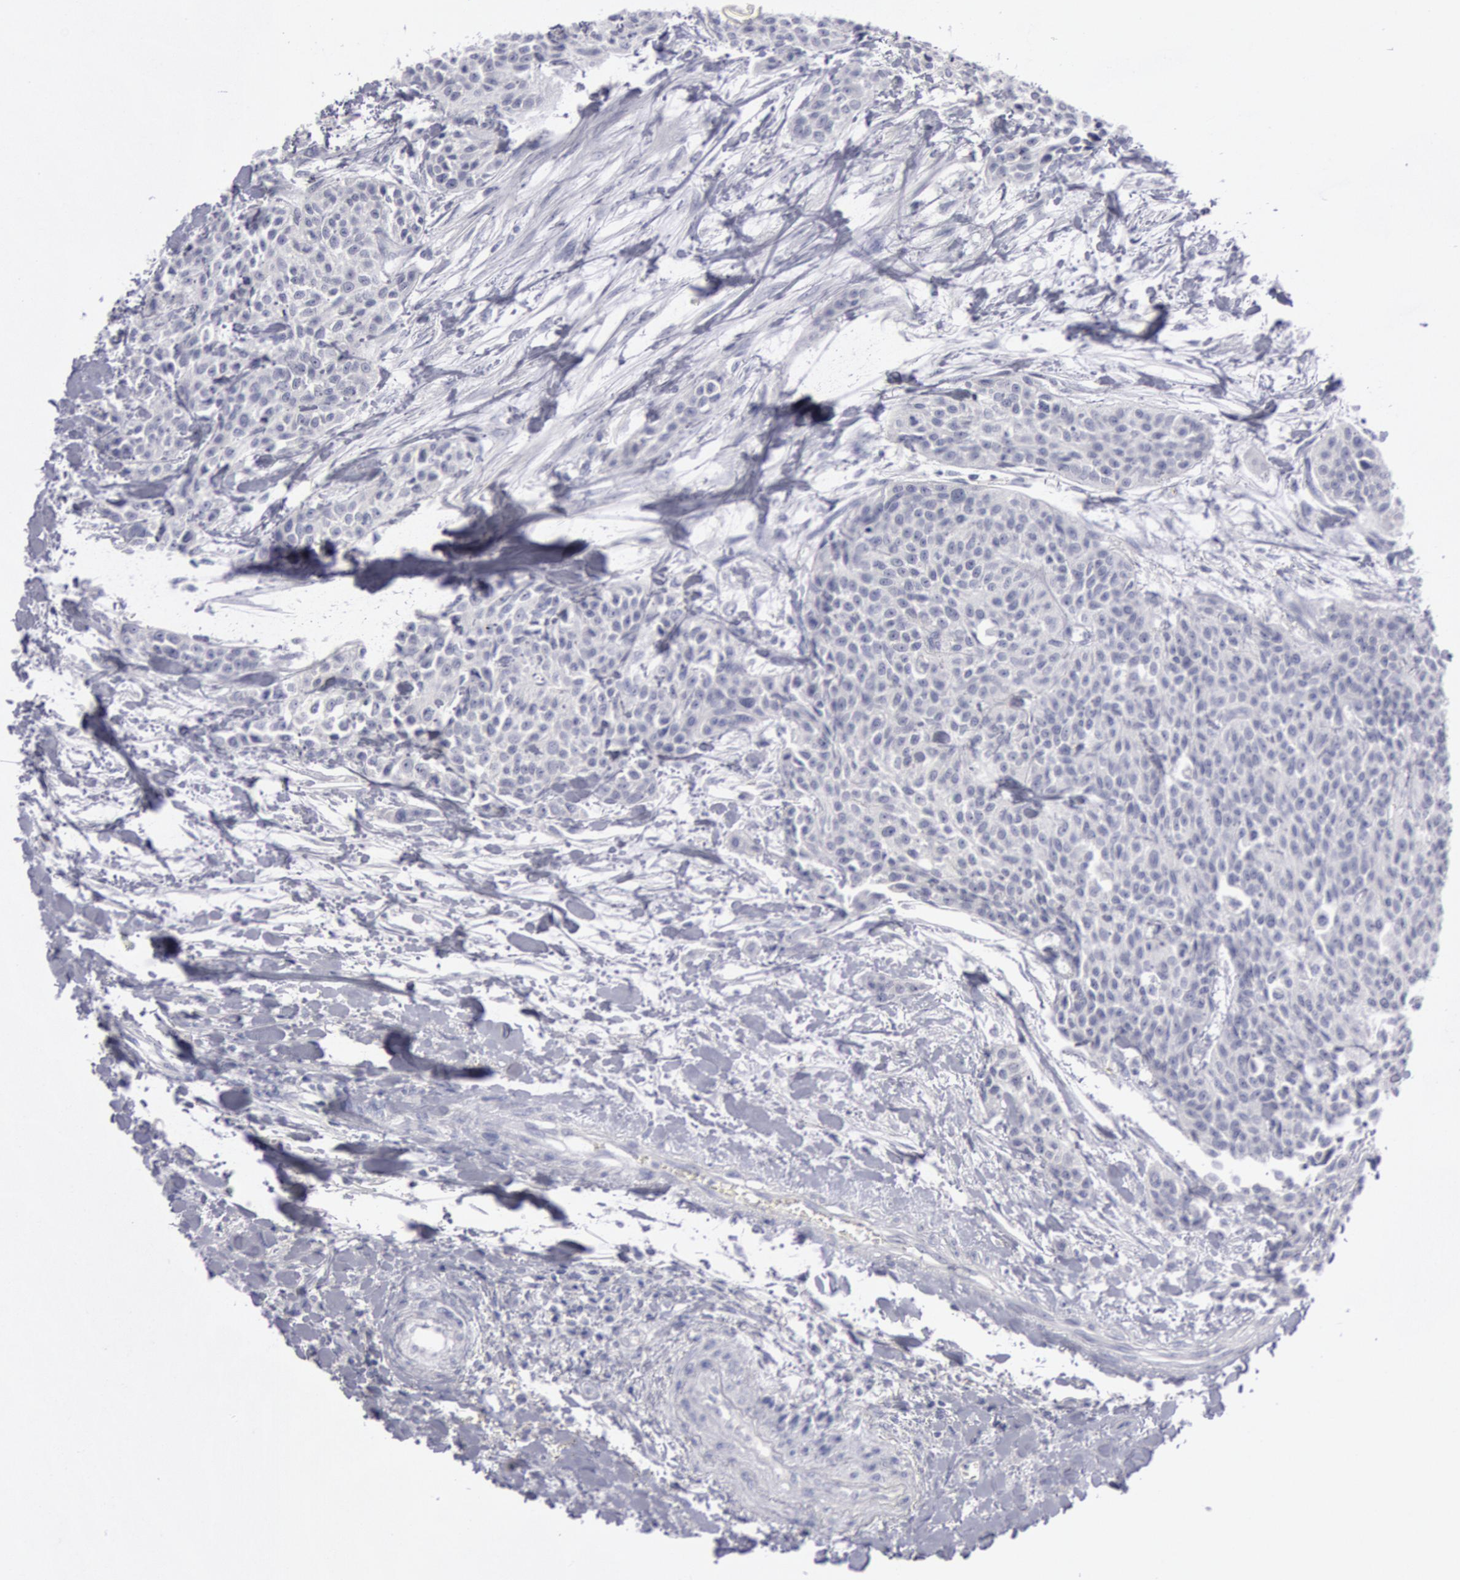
{"staining": {"intensity": "negative", "quantity": "none", "location": "none"}, "tissue": "urothelial cancer", "cell_type": "Tumor cells", "image_type": "cancer", "snomed": [{"axis": "morphology", "description": "Urothelial carcinoma, High grade"}, {"axis": "topography", "description": "Urinary bladder"}], "caption": "This is a image of IHC staining of urothelial cancer, which shows no staining in tumor cells.", "gene": "KRT16", "patient": {"sex": "male", "age": 56}}